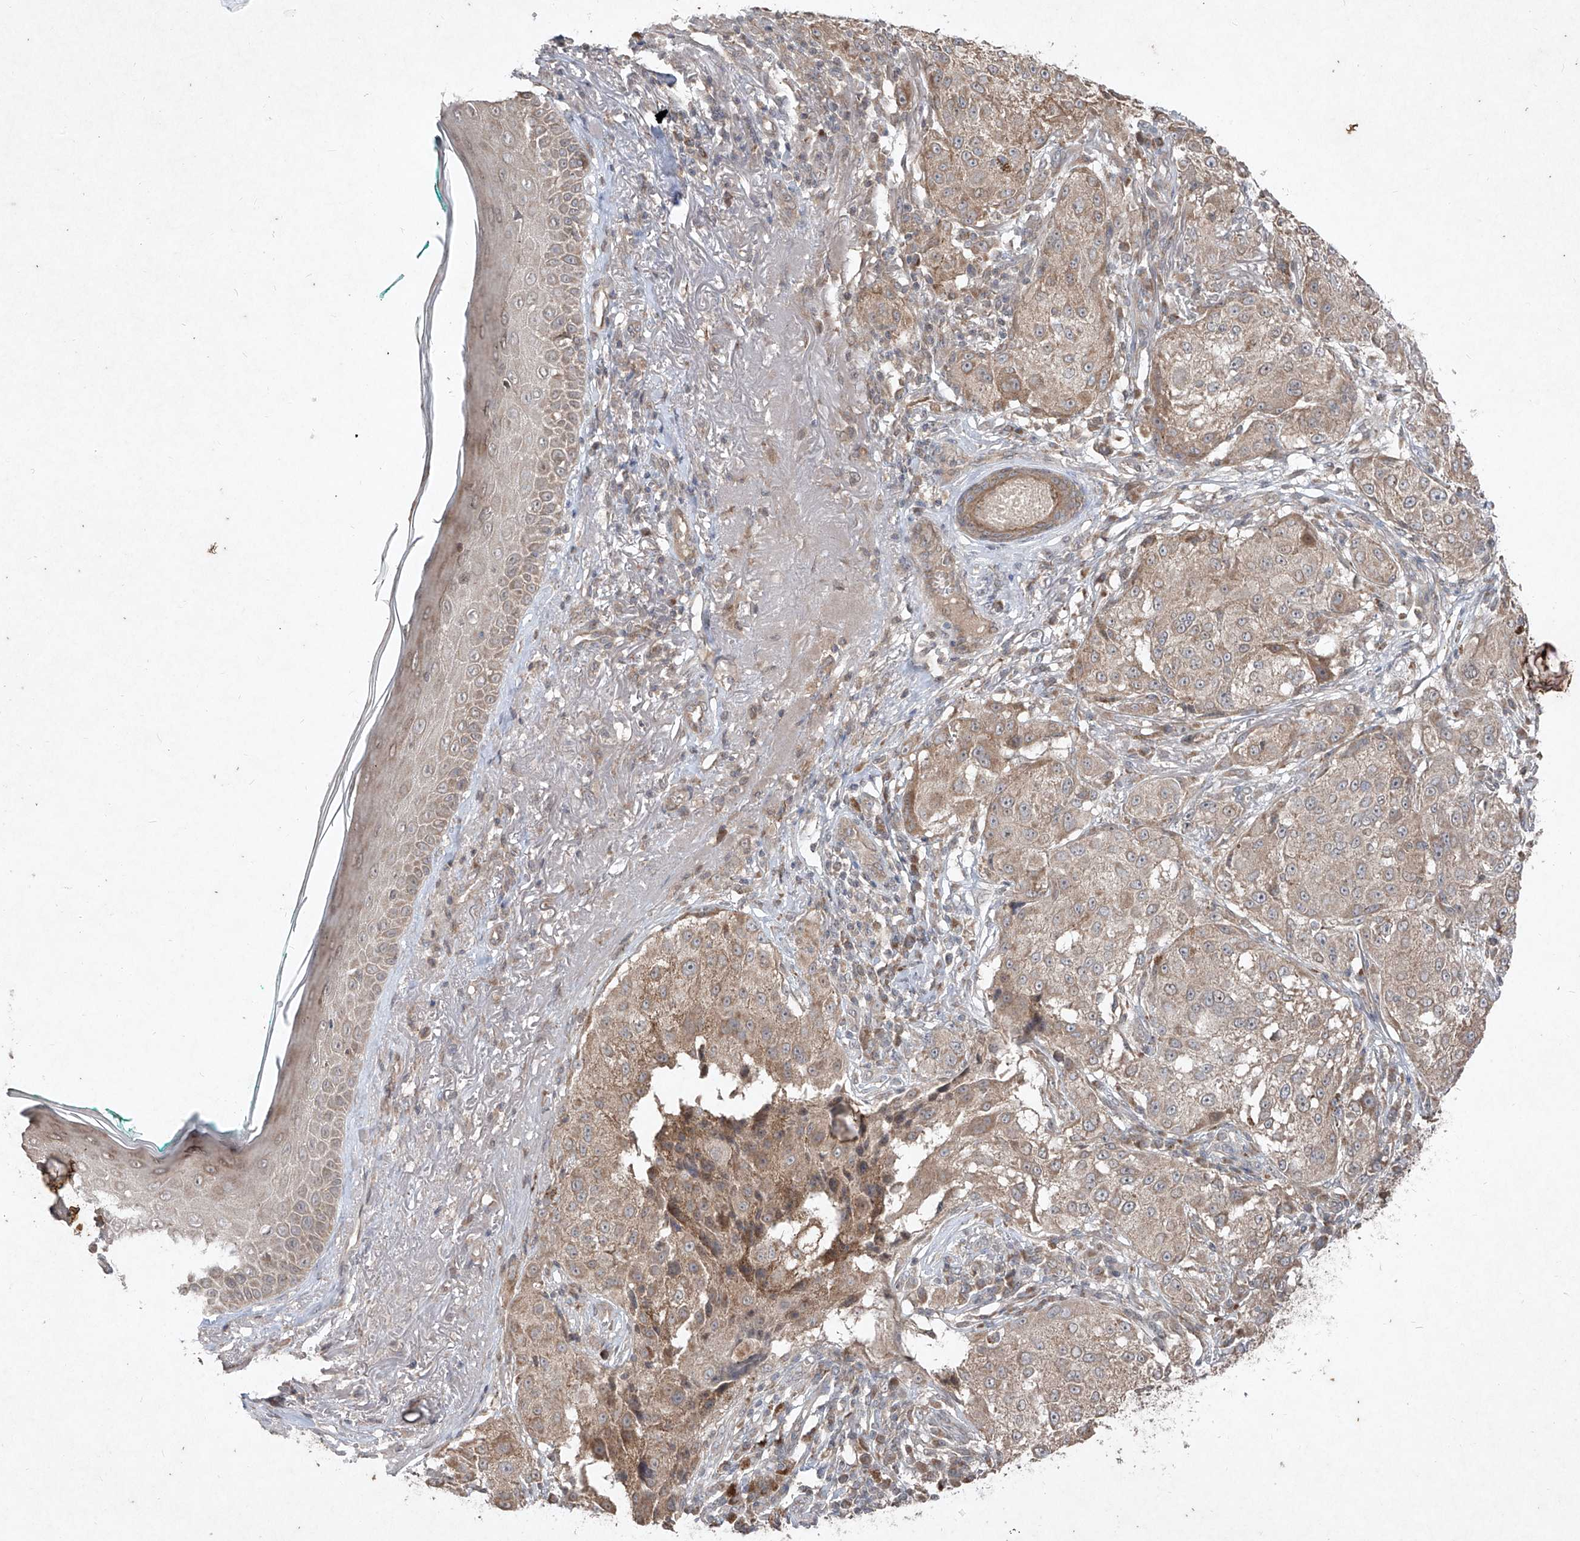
{"staining": {"intensity": "weak", "quantity": ">75%", "location": "cytoplasmic/membranous"}, "tissue": "melanoma", "cell_type": "Tumor cells", "image_type": "cancer", "snomed": [{"axis": "morphology", "description": "Necrosis, NOS"}, {"axis": "morphology", "description": "Malignant melanoma, NOS"}, {"axis": "topography", "description": "Skin"}], "caption": "There is low levels of weak cytoplasmic/membranous staining in tumor cells of melanoma, as demonstrated by immunohistochemical staining (brown color).", "gene": "ABCD3", "patient": {"sex": "female", "age": 87}}